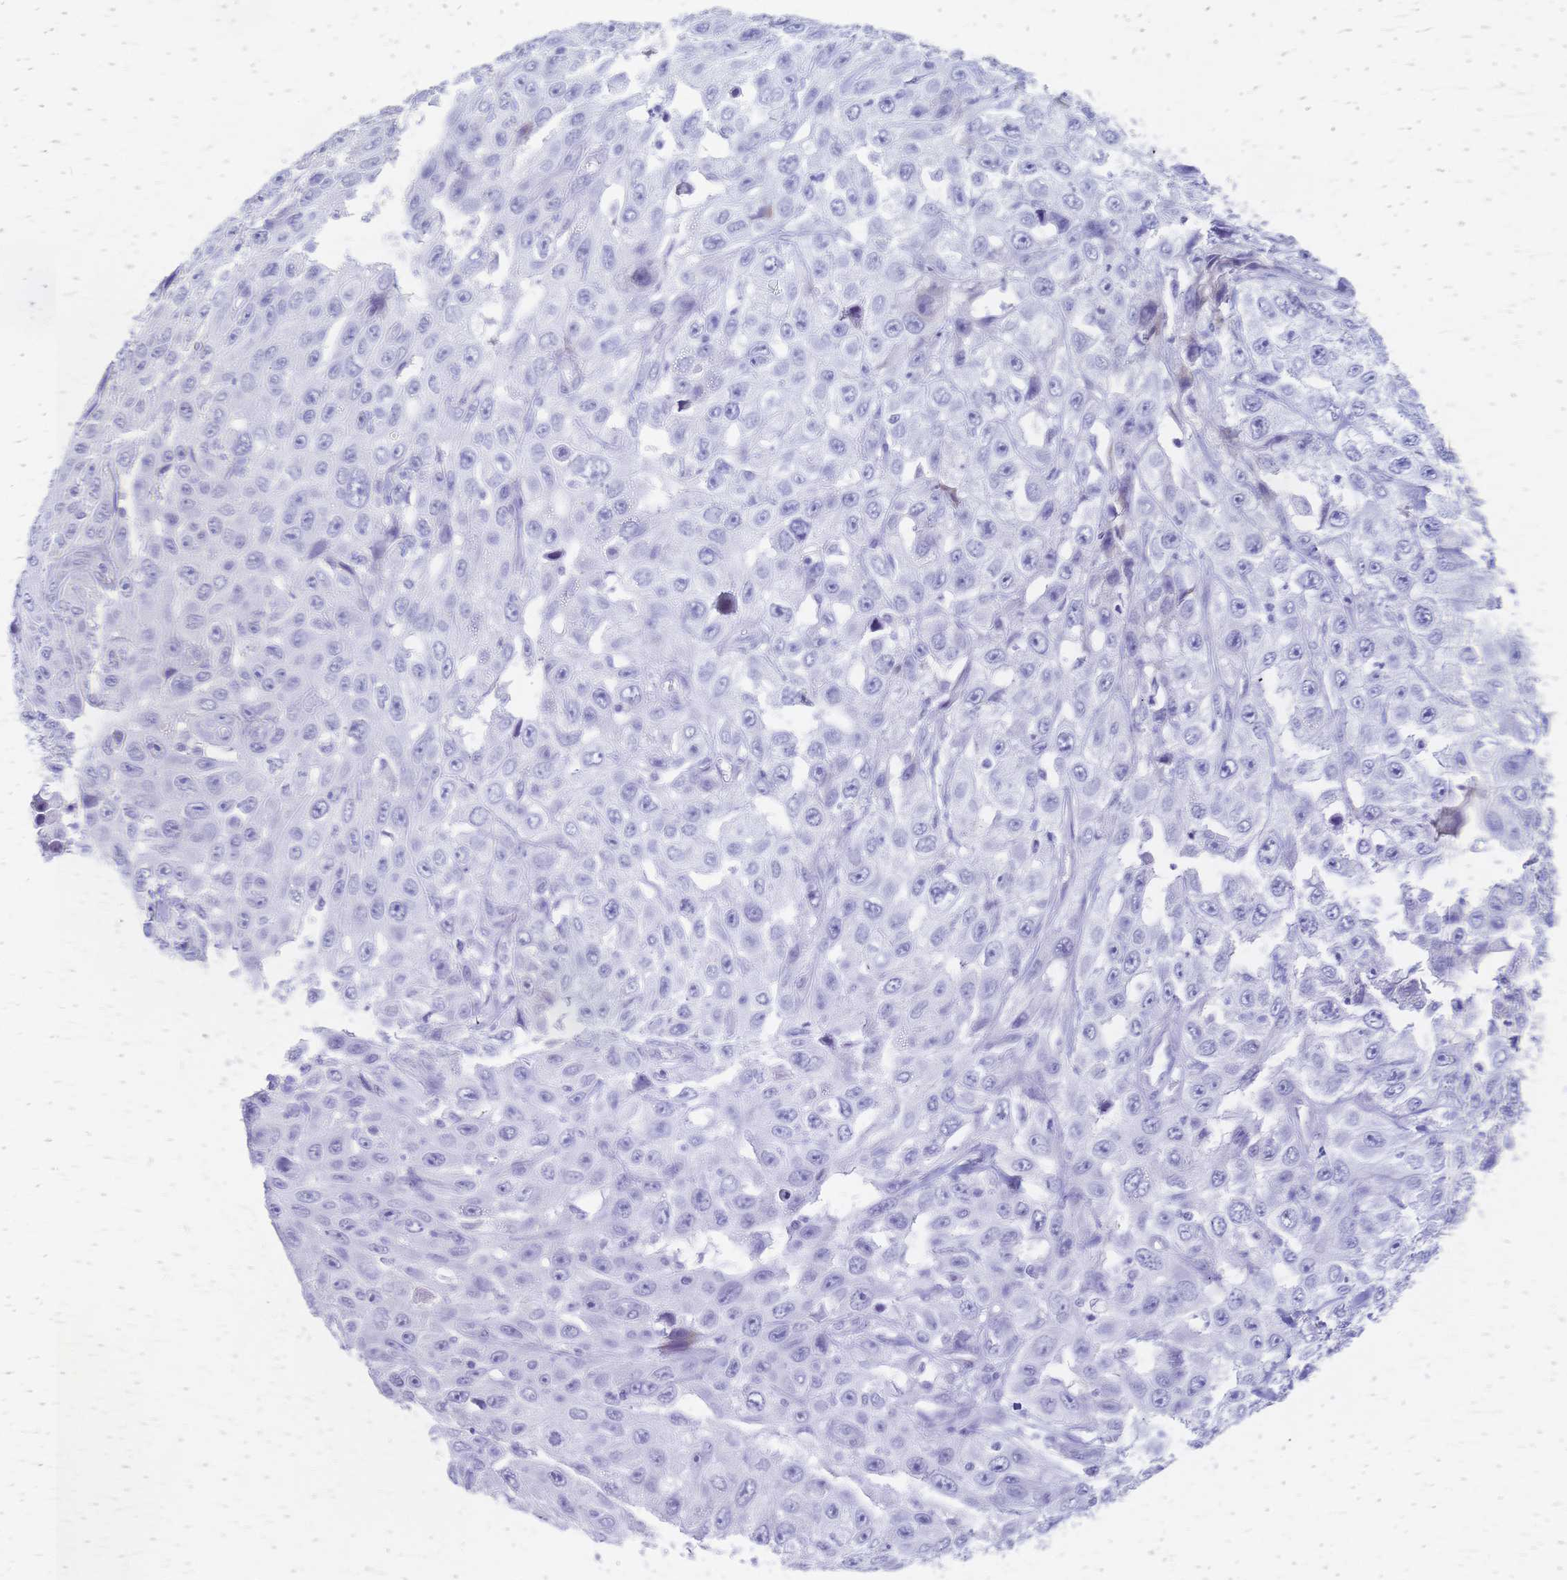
{"staining": {"intensity": "negative", "quantity": "none", "location": "none"}, "tissue": "skin cancer", "cell_type": "Tumor cells", "image_type": "cancer", "snomed": [{"axis": "morphology", "description": "Squamous cell carcinoma, NOS"}, {"axis": "topography", "description": "Skin"}], "caption": "Immunohistochemistry (IHC) photomicrograph of neoplastic tissue: human skin cancer stained with DAB reveals no significant protein positivity in tumor cells.", "gene": "CYB5A", "patient": {"sex": "male", "age": 82}}